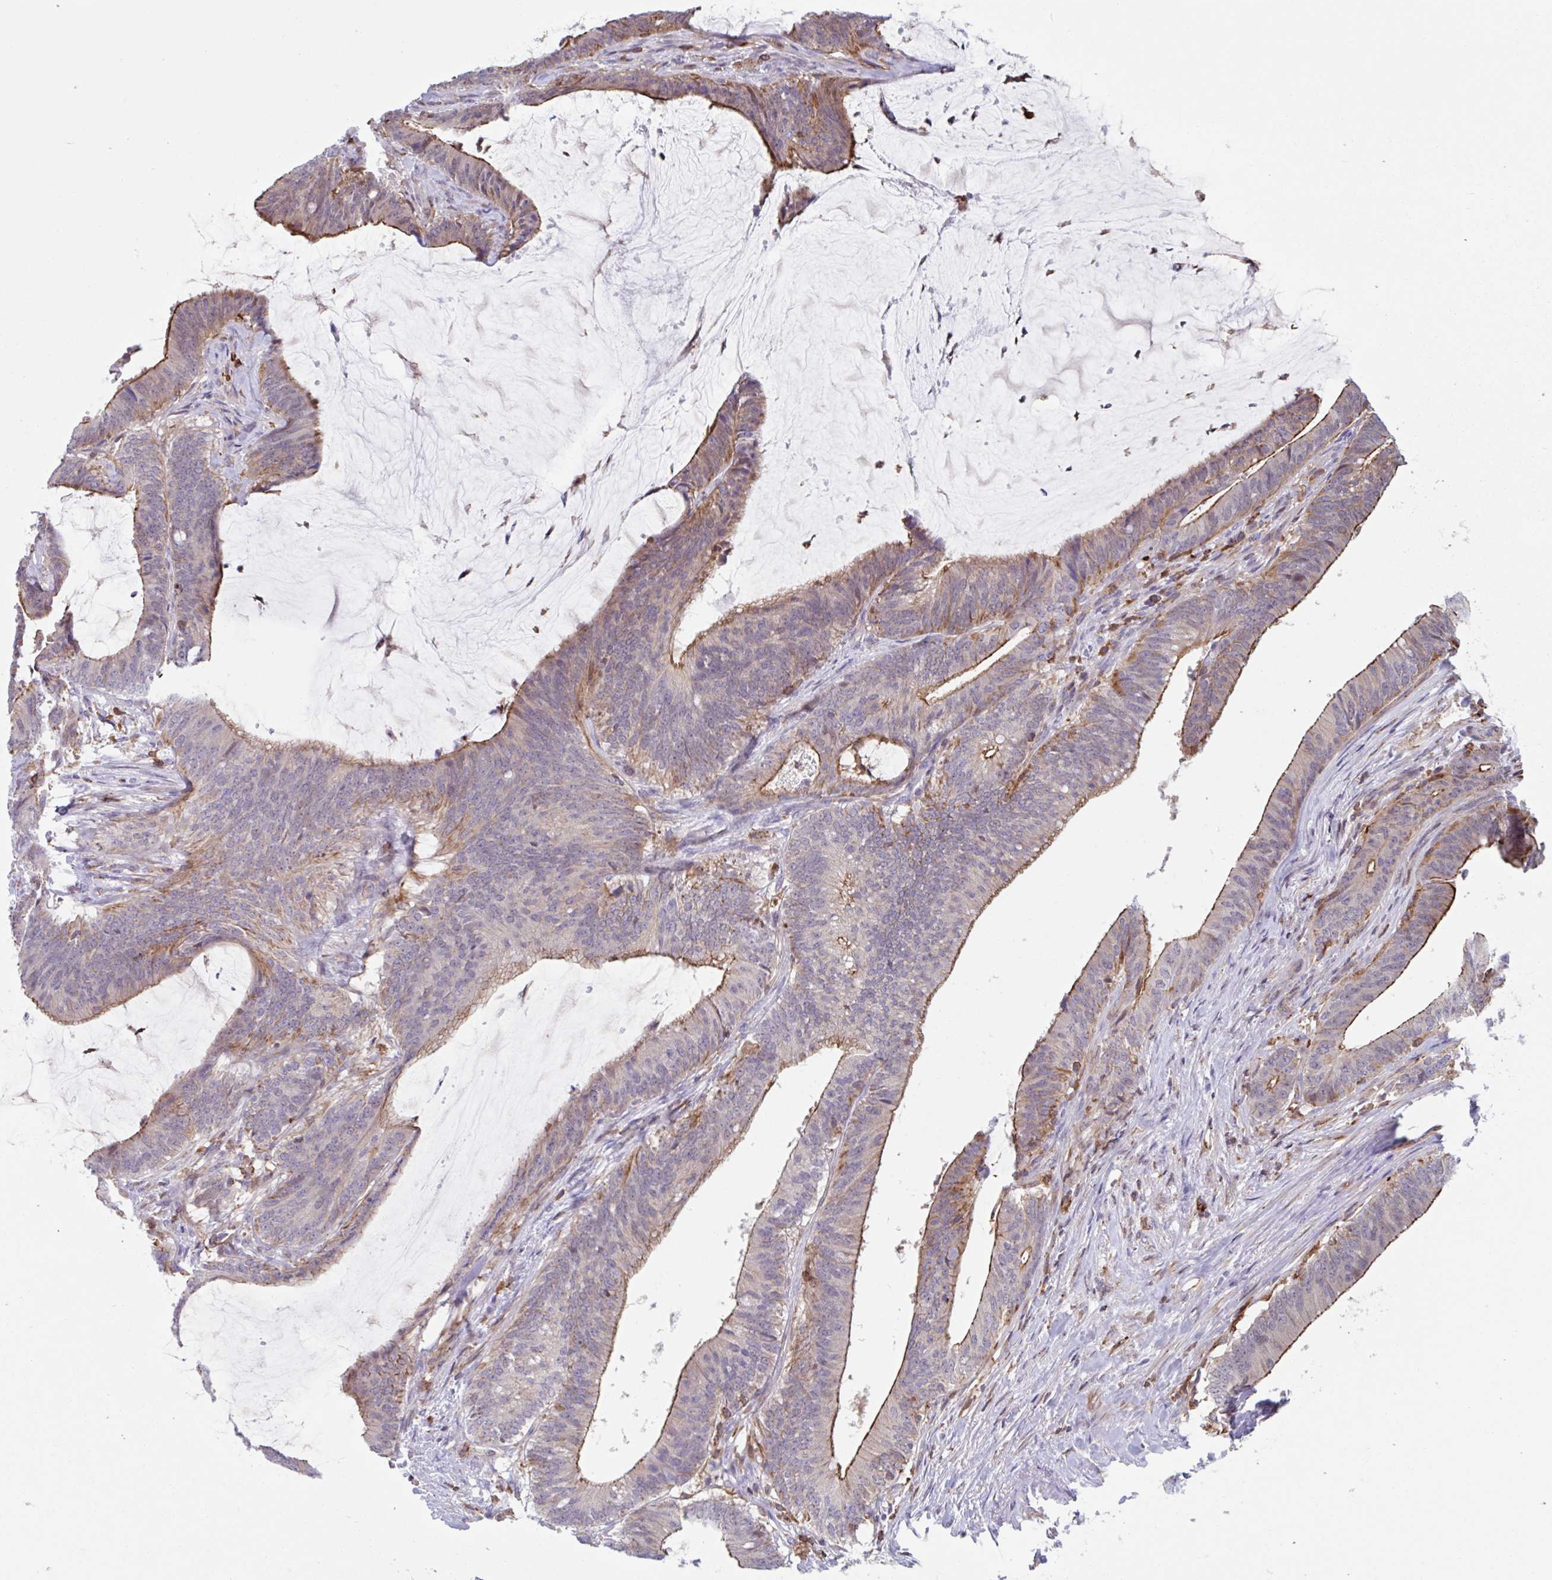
{"staining": {"intensity": "moderate", "quantity": "25%-75%", "location": "cytoplasmic/membranous"}, "tissue": "colorectal cancer", "cell_type": "Tumor cells", "image_type": "cancer", "snomed": [{"axis": "morphology", "description": "Adenocarcinoma, NOS"}, {"axis": "topography", "description": "Colon"}], "caption": "Immunohistochemistry (DAB (3,3'-diaminobenzidine)) staining of human colorectal adenocarcinoma demonstrates moderate cytoplasmic/membranous protein expression in about 25%-75% of tumor cells.", "gene": "EFHD1", "patient": {"sex": "female", "age": 43}}